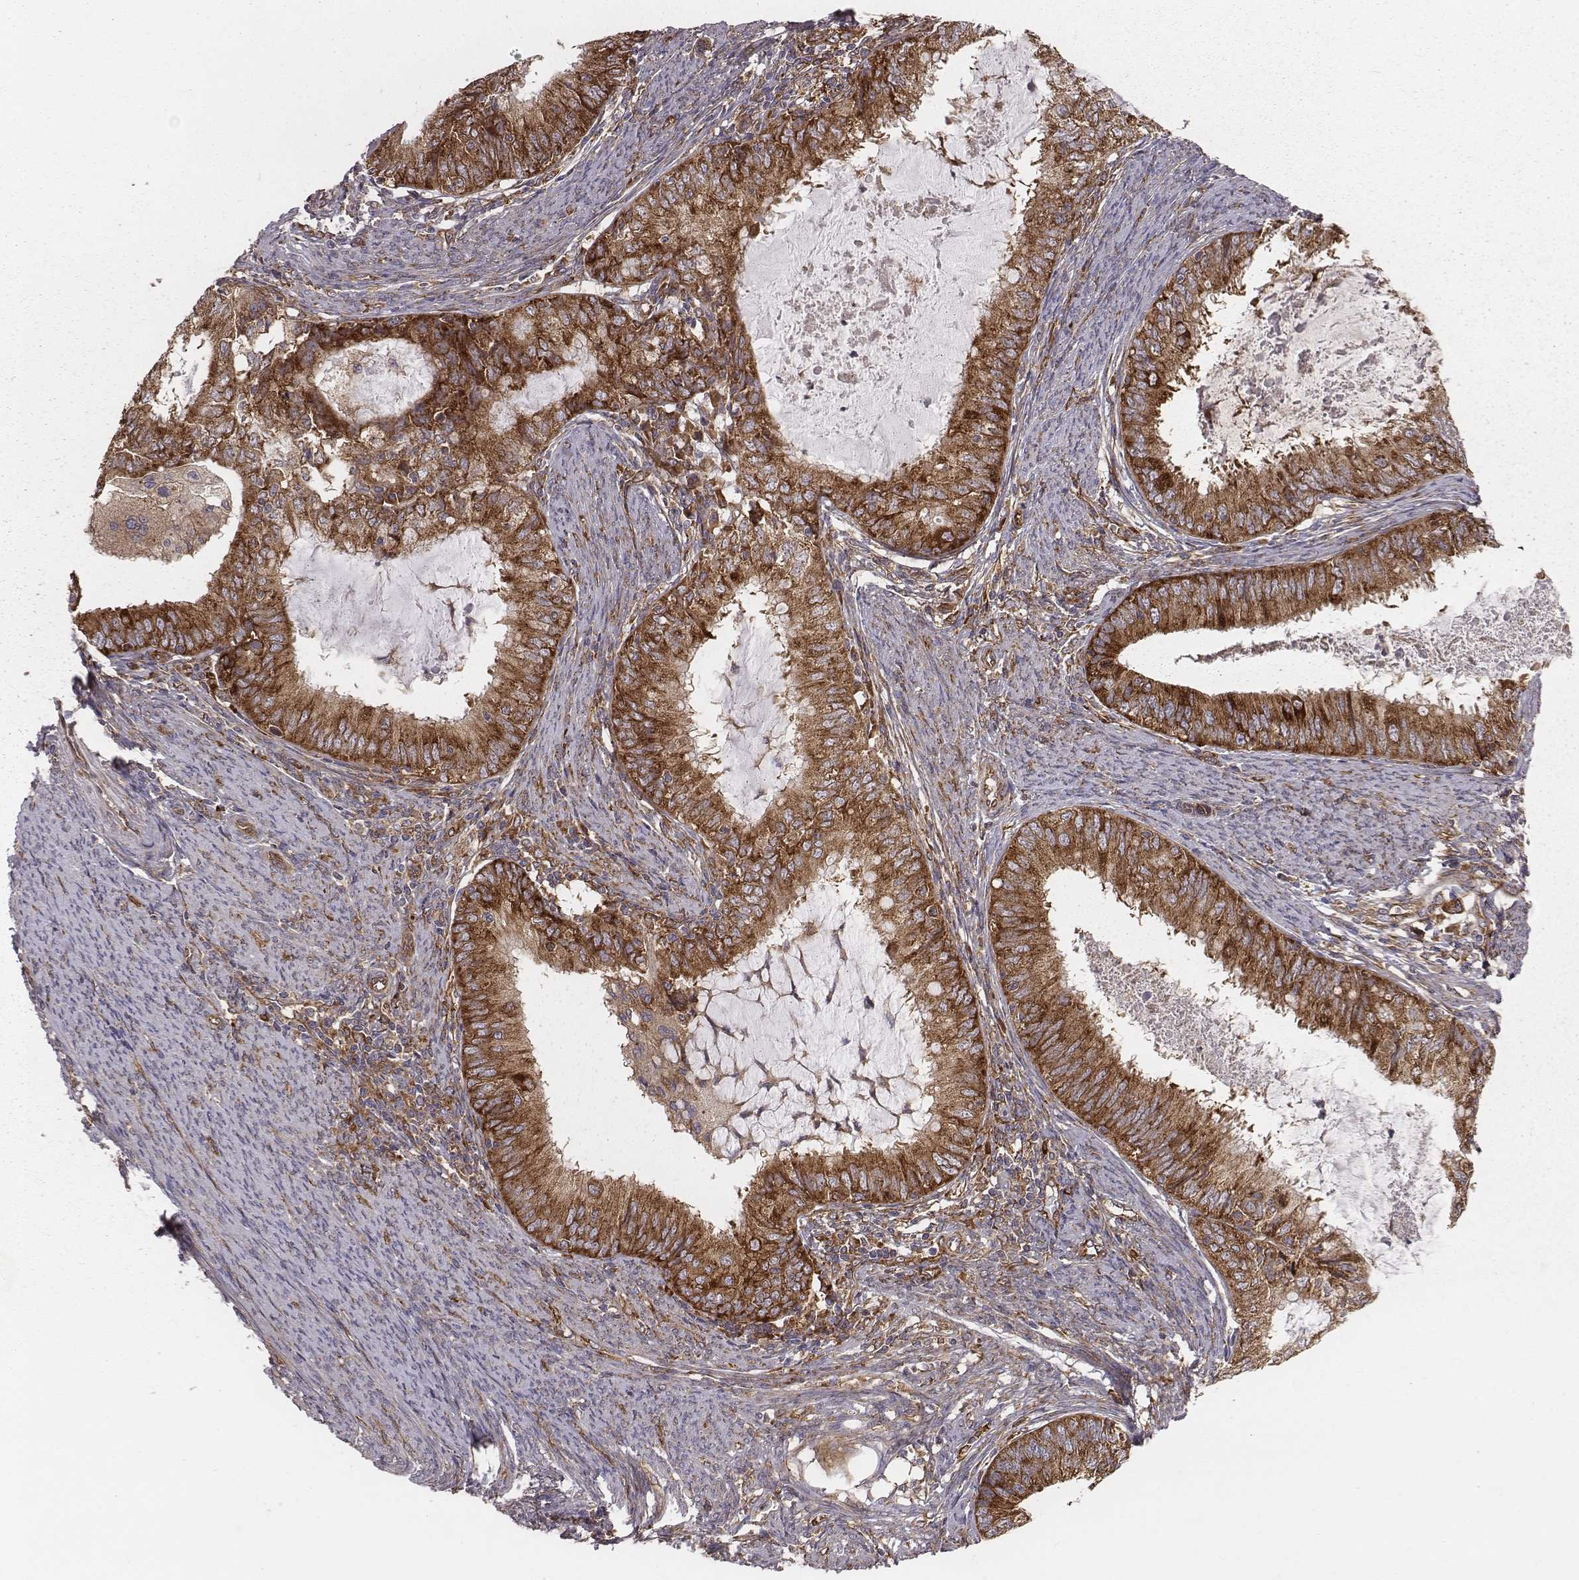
{"staining": {"intensity": "moderate", "quantity": ">75%", "location": "cytoplasmic/membranous"}, "tissue": "endometrial cancer", "cell_type": "Tumor cells", "image_type": "cancer", "snomed": [{"axis": "morphology", "description": "Adenocarcinoma, NOS"}, {"axis": "topography", "description": "Endometrium"}], "caption": "Adenocarcinoma (endometrial) stained with immunohistochemistry (IHC) displays moderate cytoplasmic/membranous positivity in approximately >75% of tumor cells. (Brightfield microscopy of DAB IHC at high magnification).", "gene": "TXLNA", "patient": {"sex": "female", "age": 57}}